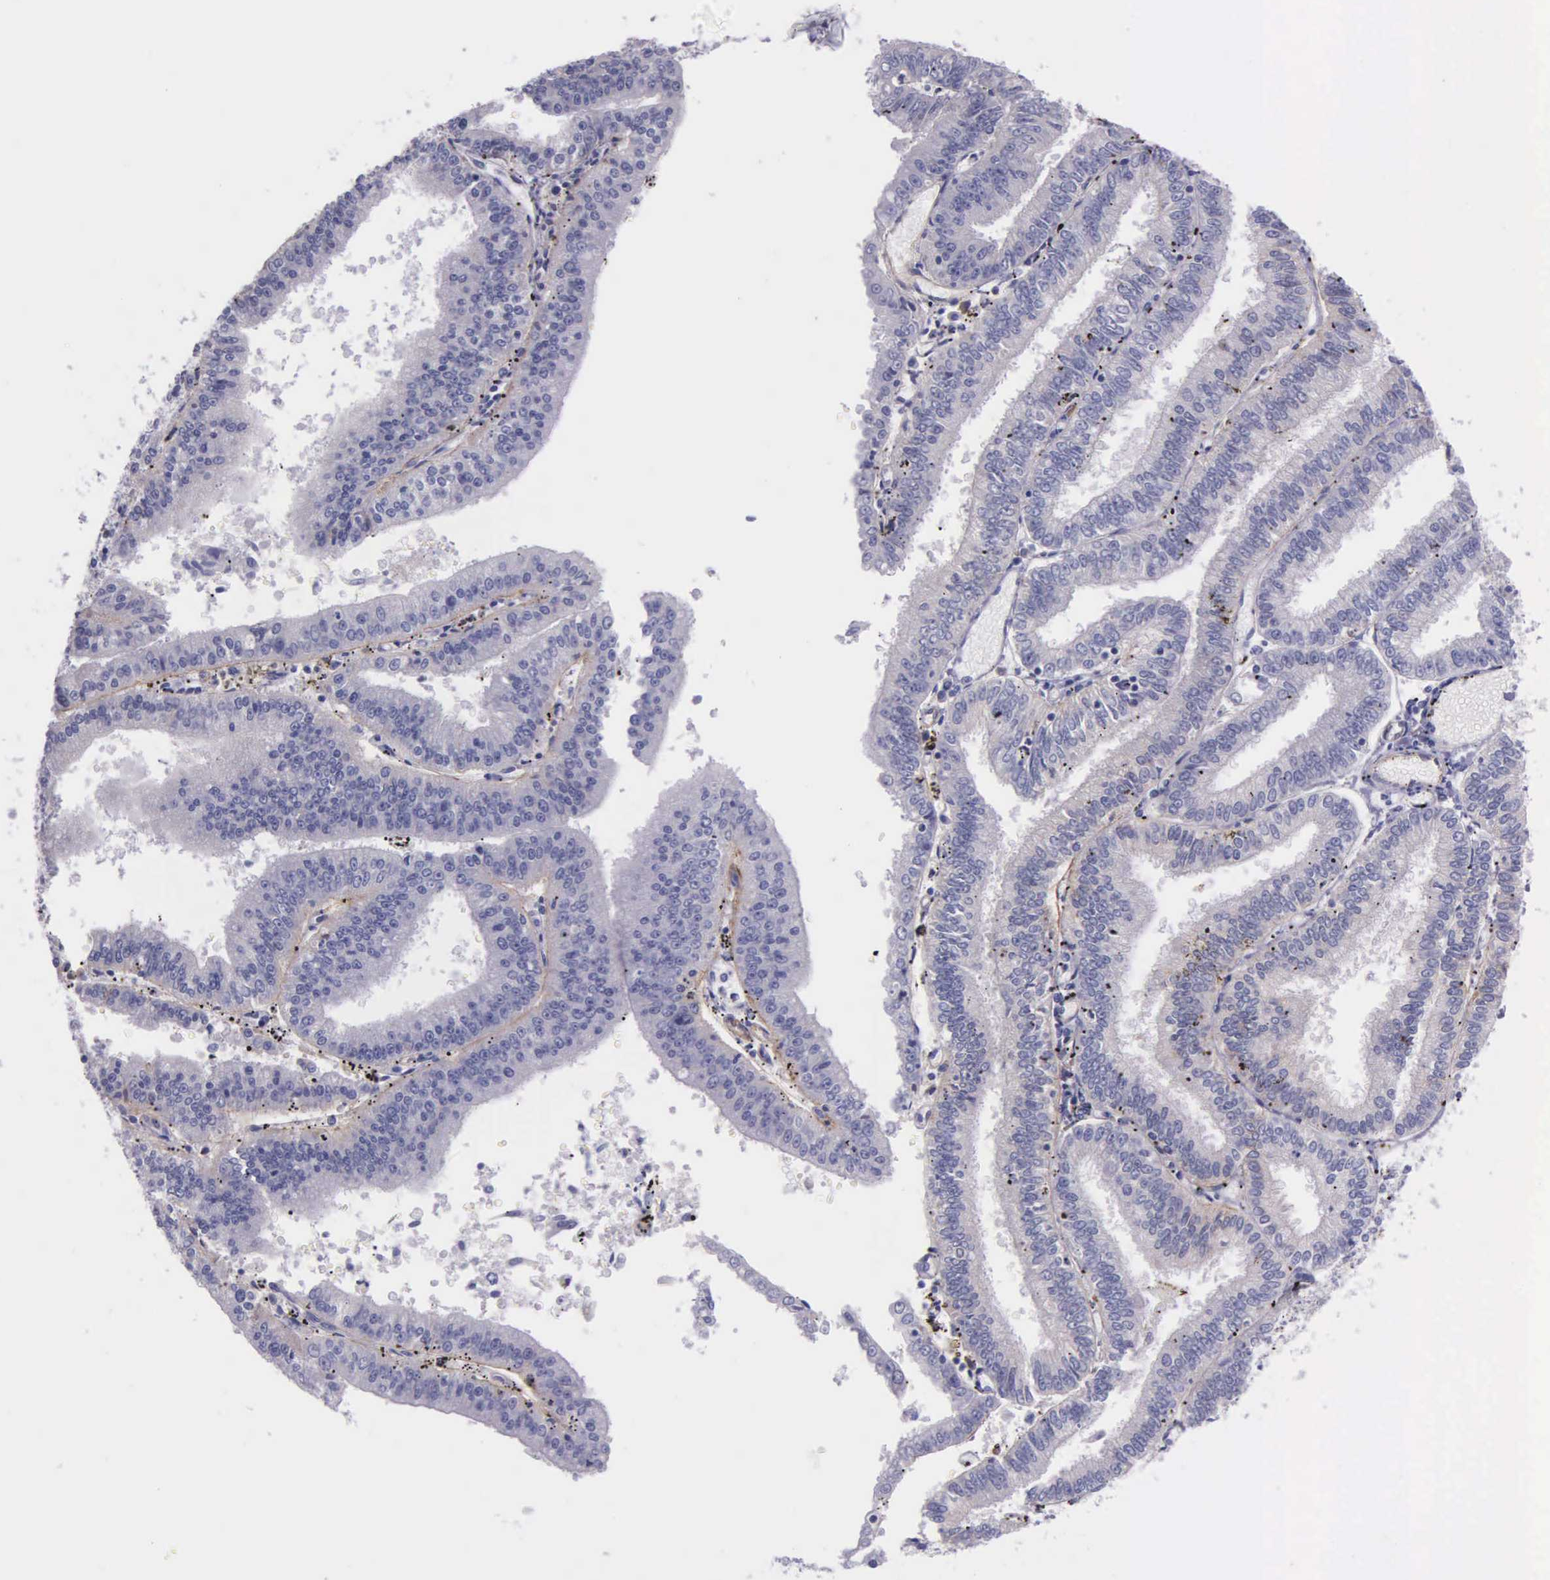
{"staining": {"intensity": "weak", "quantity": "25%-75%", "location": "cytoplasmic/membranous"}, "tissue": "endometrial cancer", "cell_type": "Tumor cells", "image_type": "cancer", "snomed": [{"axis": "morphology", "description": "Adenocarcinoma, NOS"}, {"axis": "topography", "description": "Endometrium"}], "caption": "Brown immunohistochemical staining in human endometrial cancer (adenocarcinoma) displays weak cytoplasmic/membranous staining in approximately 25%-75% of tumor cells.", "gene": "THSD7A", "patient": {"sex": "female", "age": 66}}